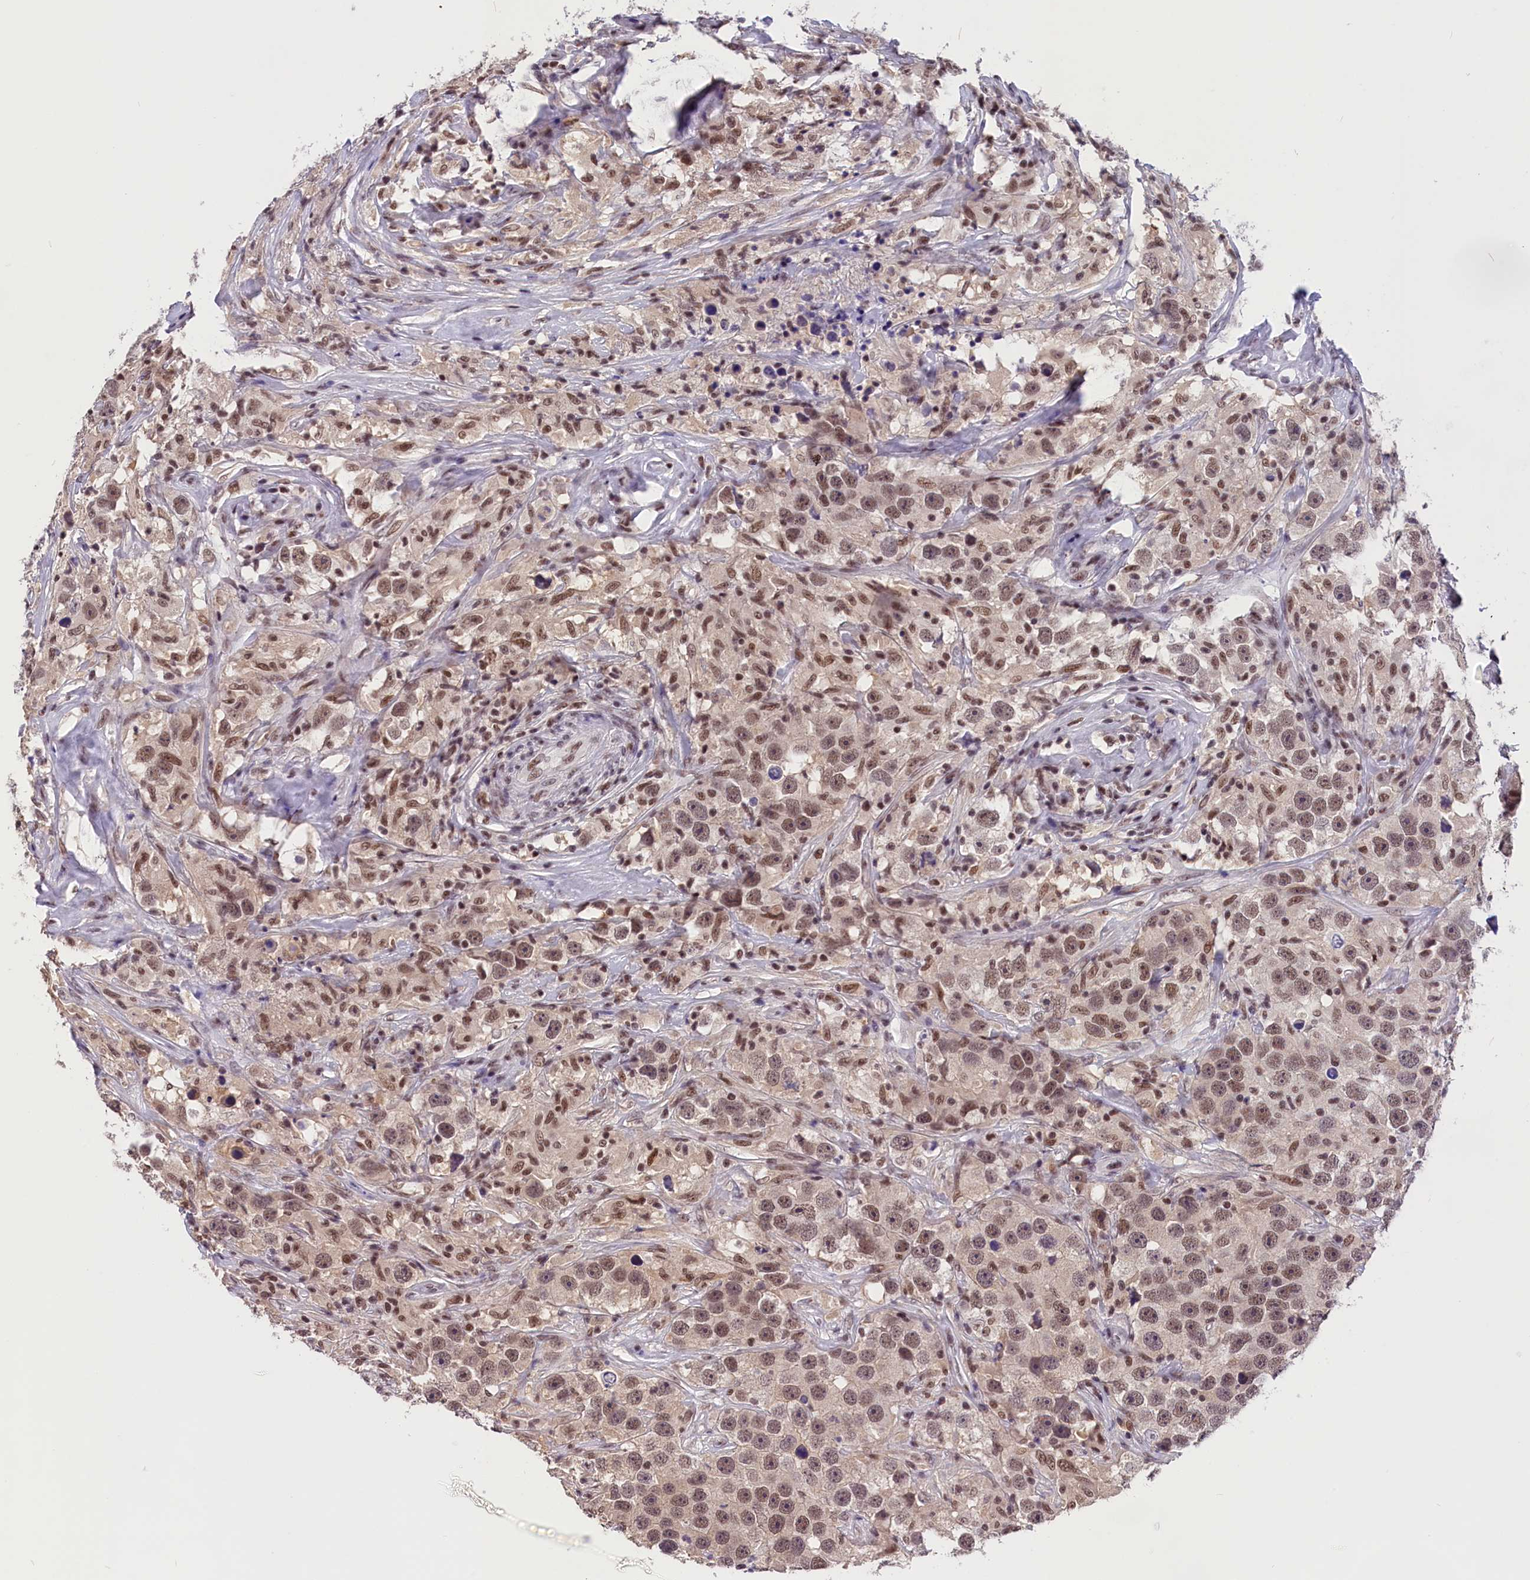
{"staining": {"intensity": "moderate", "quantity": ">75%", "location": "nuclear"}, "tissue": "testis cancer", "cell_type": "Tumor cells", "image_type": "cancer", "snomed": [{"axis": "morphology", "description": "Seminoma, NOS"}, {"axis": "topography", "description": "Testis"}], "caption": "Tumor cells reveal medium levels of moderate nuclear positivity in about >75% of cells in testis cancer (seminoma).", "gene": "ZC3H4", "patient": {"sex": "male", "age": 49}}